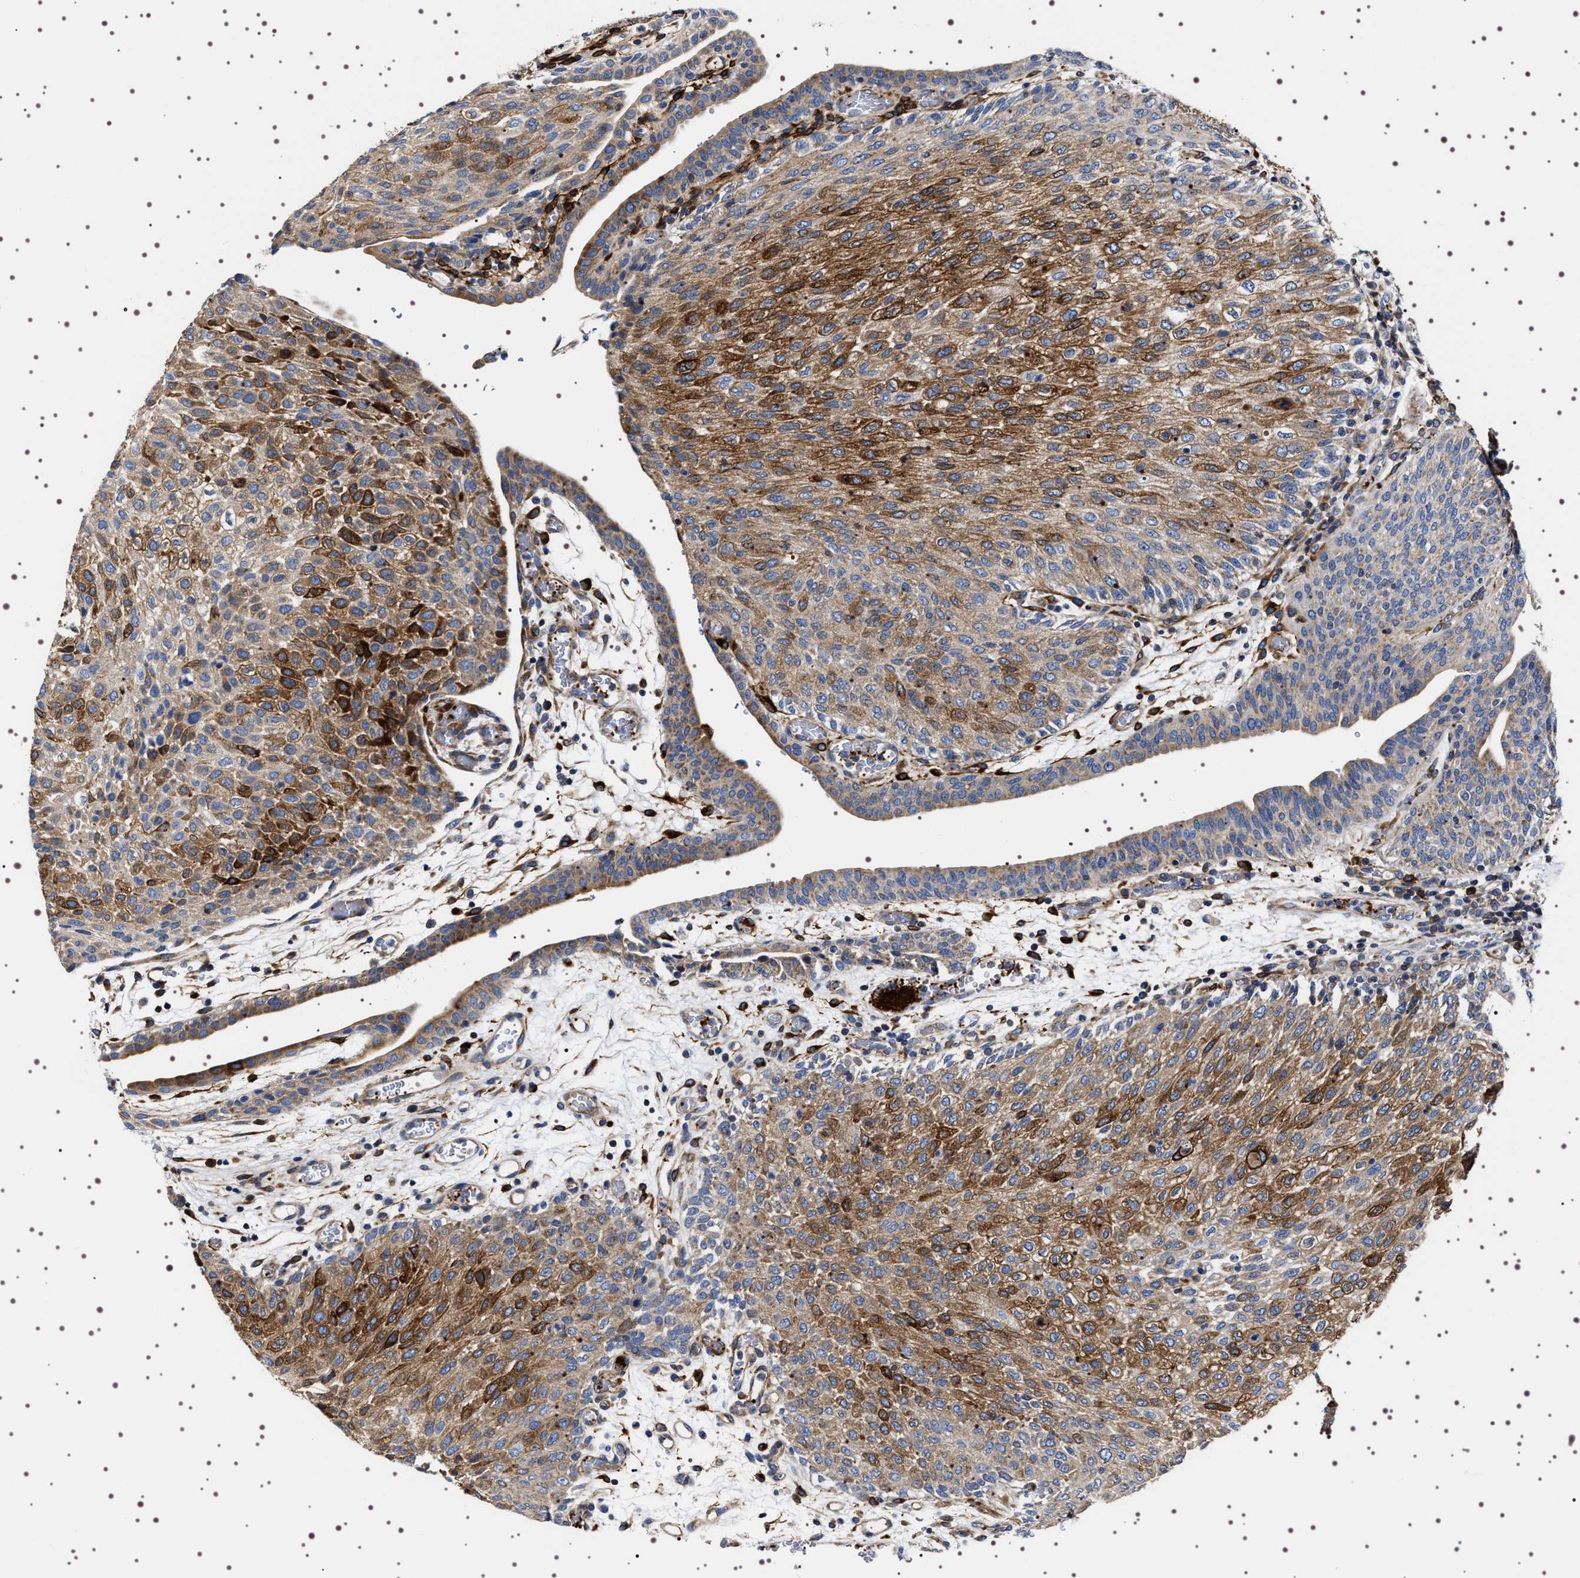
{"staining": {"intensity": "moderate", "quantity": ">75%", "location": "cytoplasmic/membranous"}, "tissue": "urothelial cancer", "cell_type": "Tumor cells", "image_type": "cancer", "snomed": [{"axis": "morphology", "description": "Urothelial carcinoma, Low grade"}, {"axis": "morphology", "description": "Urothelial carcinoma, High grade"}, {"axis": "topography", "description": "Urinary bladder"}], "caption": "Low-grade urothelial carcinoma was stained to show a protein in brown. There is medium levels of moderate cytoplasmic/membranous expression in approximately >75% of tumor cells. (IHC, brightfield microscopy, high magnification).", "gene": "SQLE", "patient": {"sex": "male", "age": 35}}